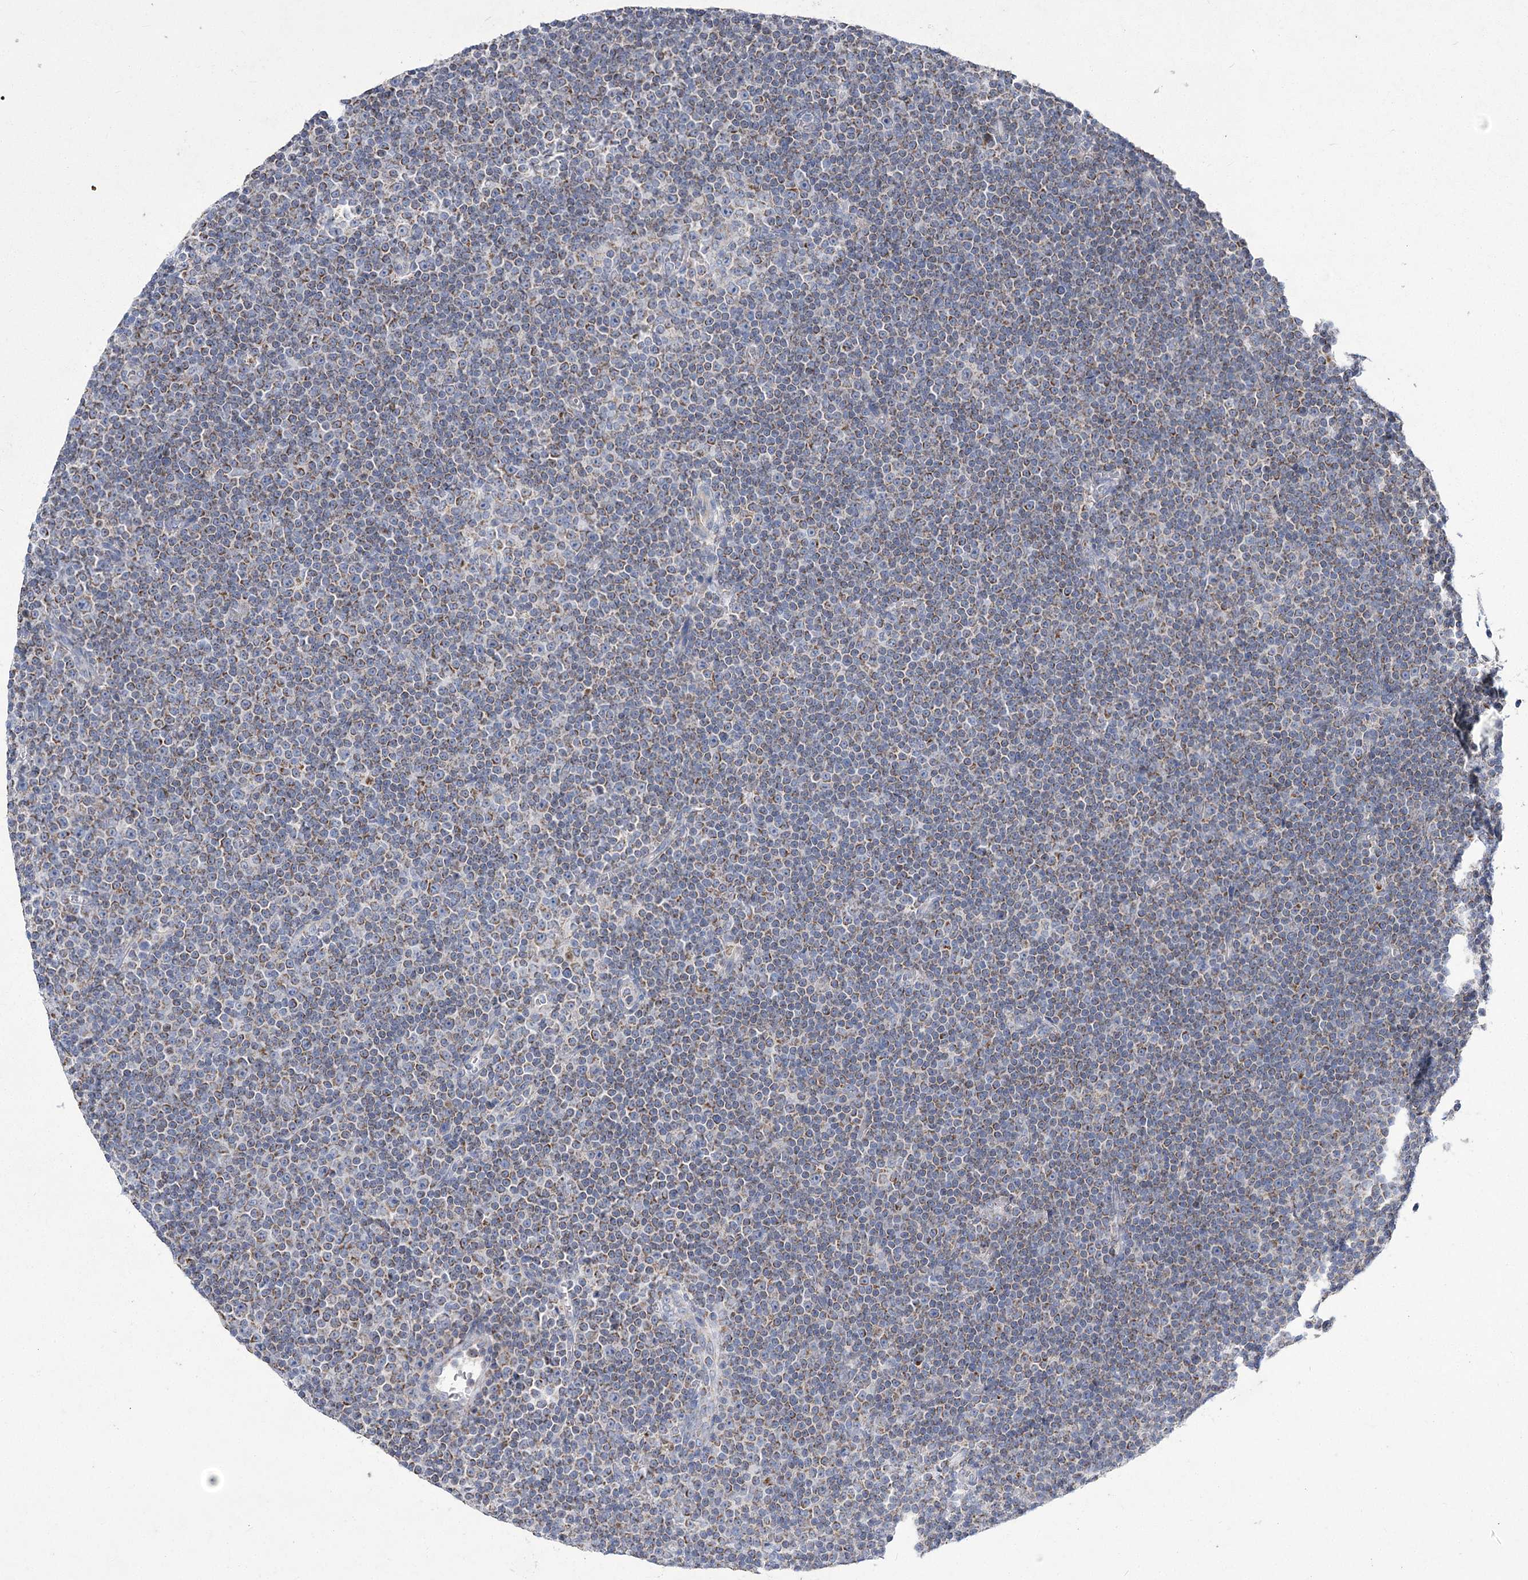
{"staining": {"intensity": "moderate", "quantity": "25%-75%", "location": "cytoplasmic/membranous"}, "tissue": "lymphoma", "cell_type": "Tumor cells", "image_type": "cancer", "snomed": [{"axis": "morphology", "description": "Malignant lymphoma, non-Hodgkin's type, Low grade"}, {"axis": "topography", "description": "Lymph node"}], "caption": "Immunohistochemical staining of human lymphoma displays medium levels of moderate cytoplasmic/membranous positivity in about 25%-75% of tumor cells.", "gene": "PDHB", "patient": {"sex": "female", "age": 67}}